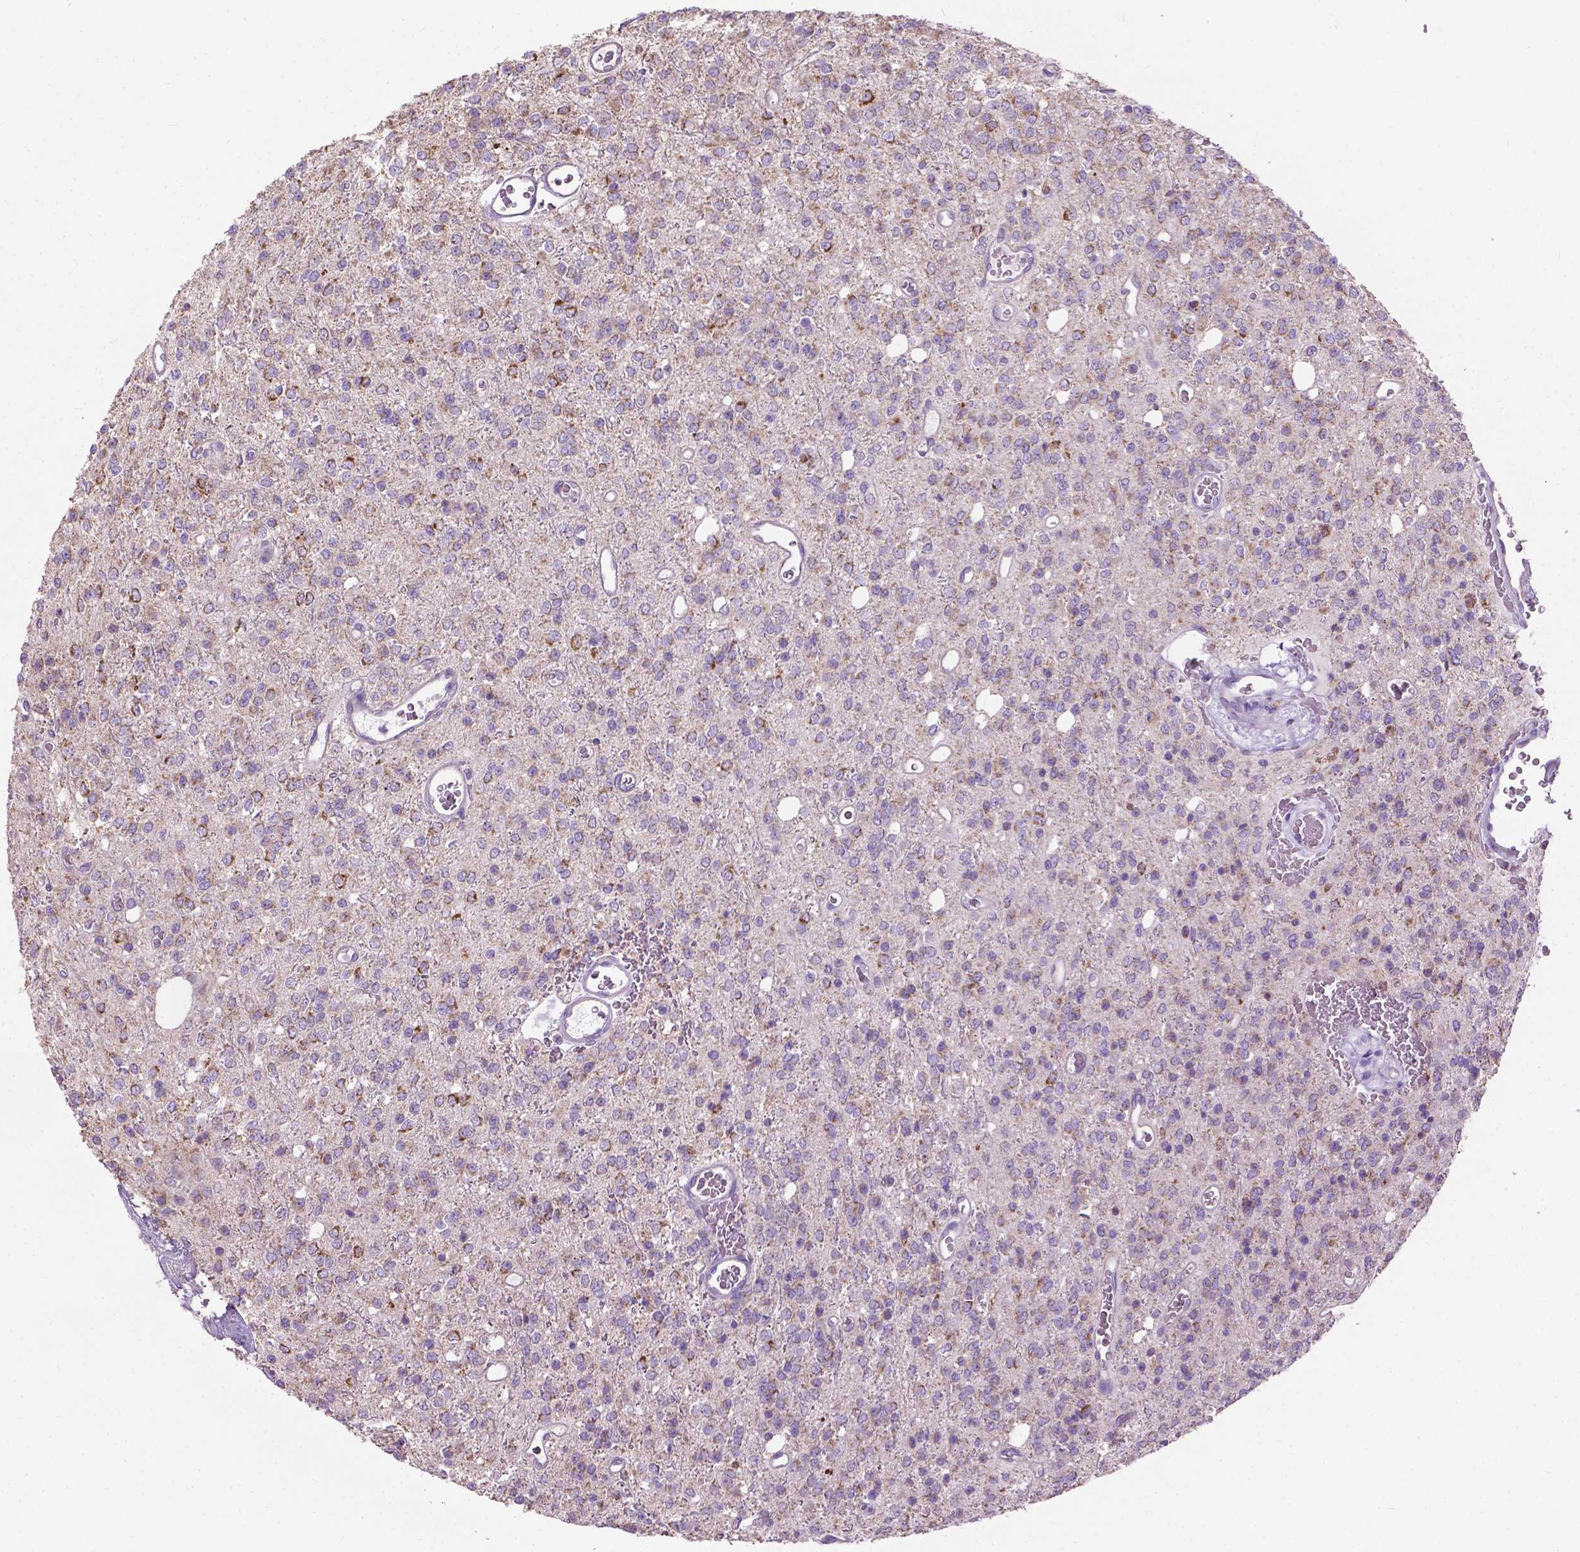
{"staining": {"intensity": "moderate", "quantity": "<25%", "location": "cytoplasmic/membranous"}, "tissue": "glioma", "cell_type": "Tumor cells", "image_type": "cancer", "snomed": [{"axis": "morphology", "description": "Glioma, malignant, Low grade"}, {"axis": "topography", "description": "Brain"}], "caption": "Immunohistochemistry of glioma shows low levels of moderate cytoplasmic/membranous staining in approximately <25% of tumor cells.", "gene": "VDAC1", "patient": {"sex": "female", "age": 45}}